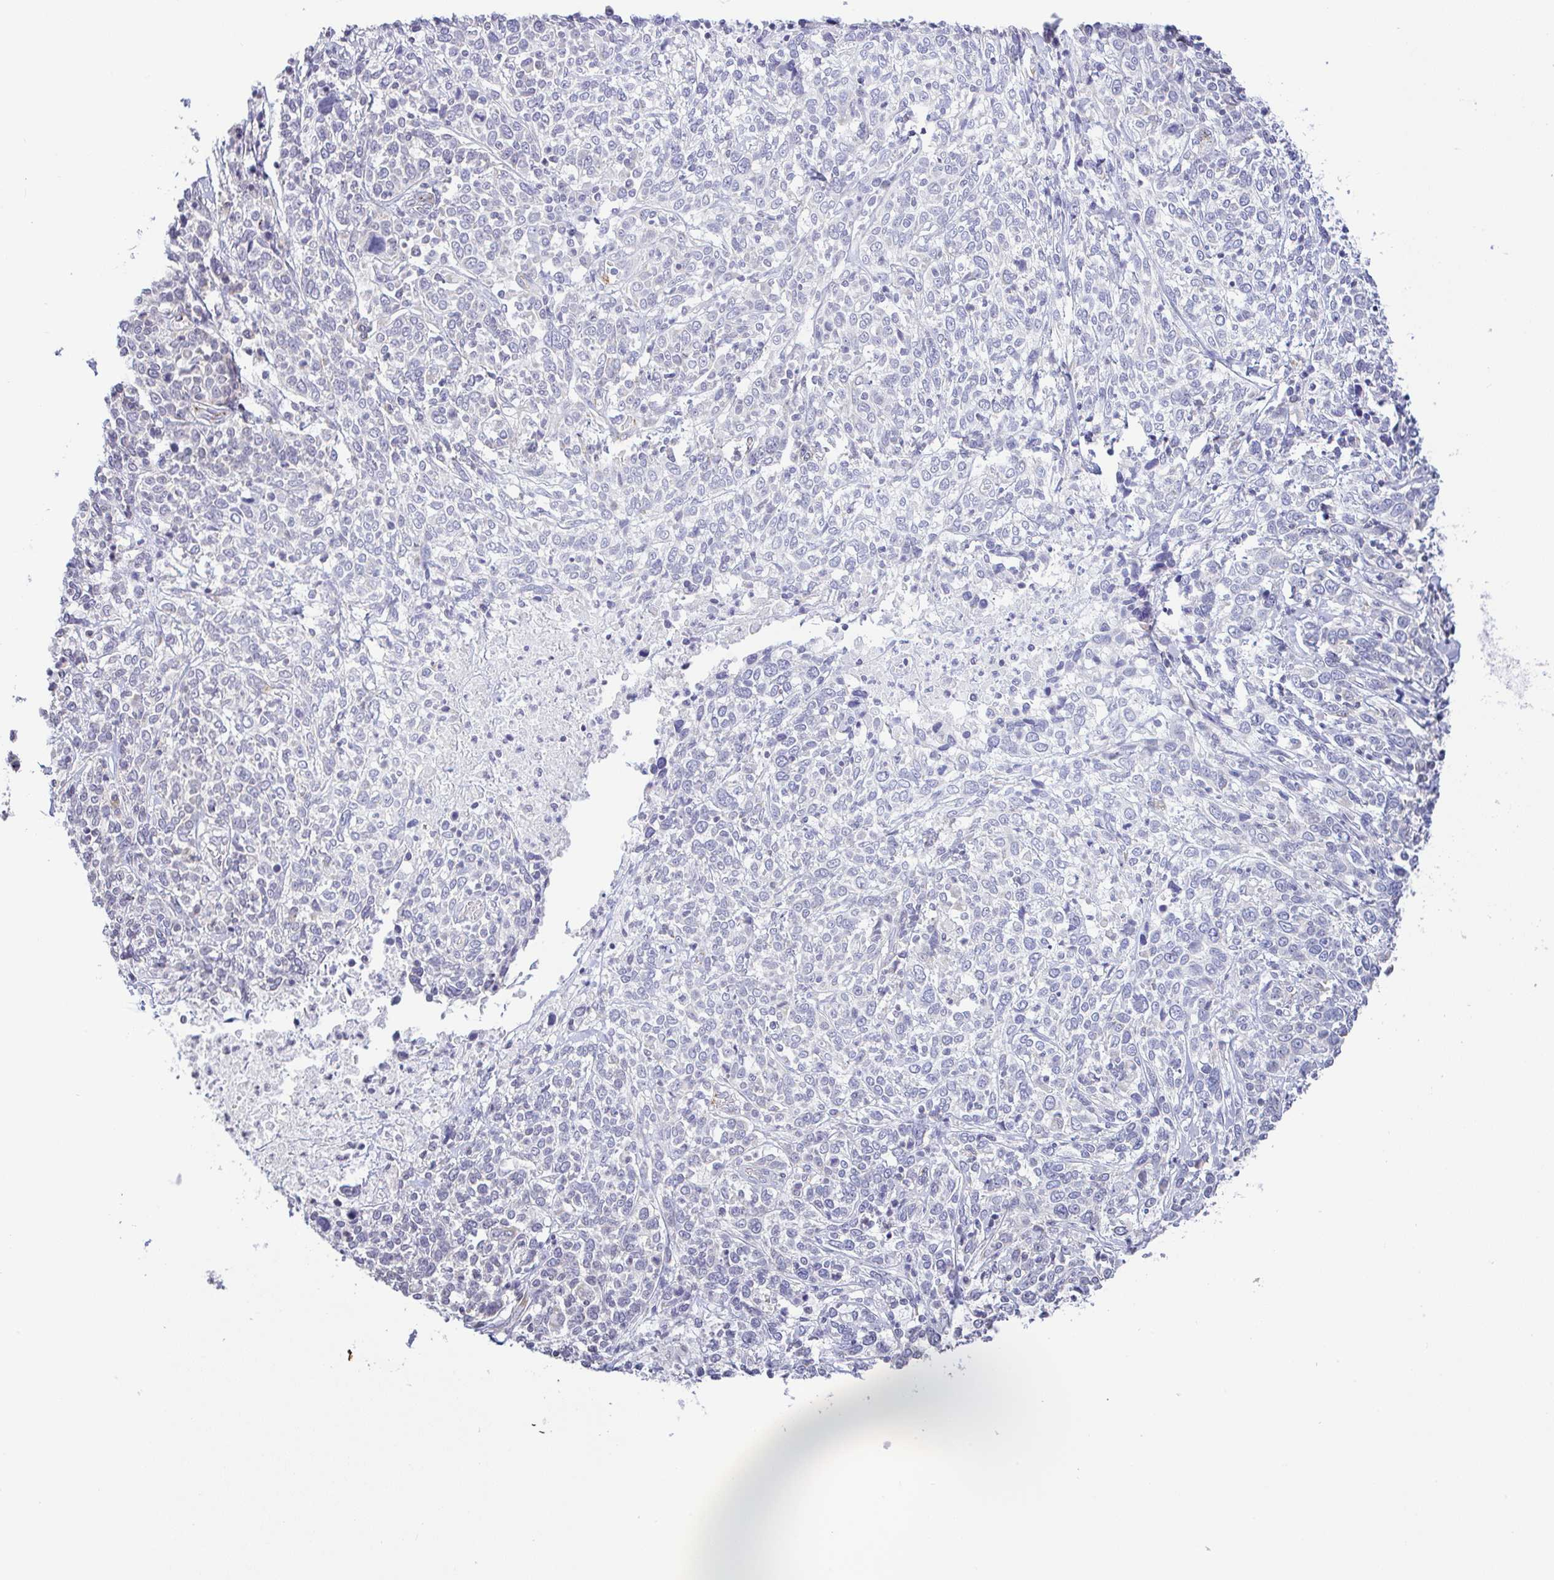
{"staining": {"intensity": "negative", "quantity": "none", "location": "none"}, "tissue": "cervical cancer", "cell_type": "Tumor cells", "image_type": "cancer", "snomed": [{"axis": "morphology", "description": "Squamous cell carcinoma, NOS"}, {"axis": "topography", "description": "Cervix"}], "caption": "Cervical cancer (squamous cell carcinoma) stained for a protein using IHC reveals no staining tumor cells.", "gene": "PLCD4", "patient": {"sex": "female", "age": 46}}